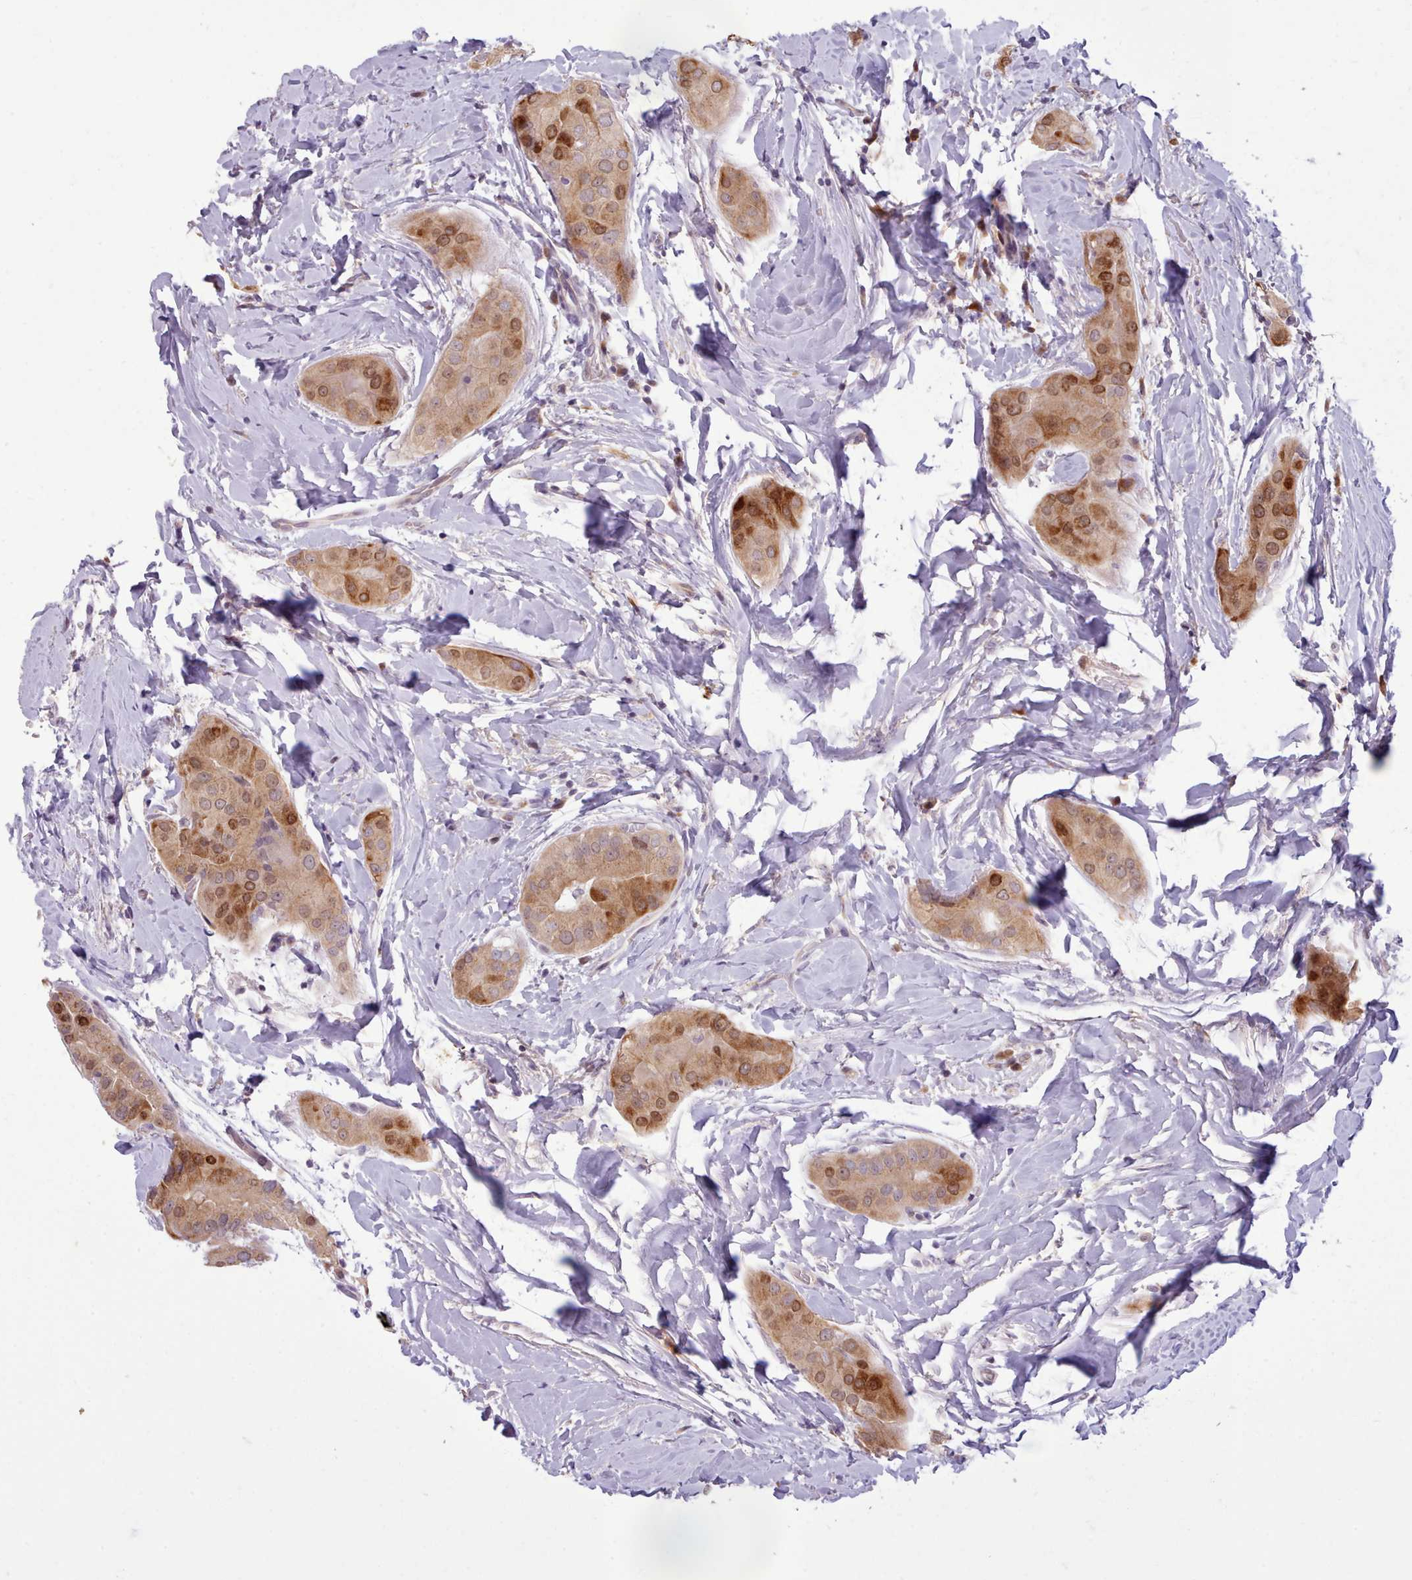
{"staining": {"intensity": "moderate", "quantity": ">75%", "location": "cytoplasmic/membranous,nuclear"}, "tissue": "thyroid cancer", "cell_type": "Tumor cells", "image_type": "cancer", "snomed": [{"axis": "morphology", "description": "Papillary adenocarcinoma, NOS"}, {"axis": "topography", "description": "Thyroid gland"}], "caption": "Thyroid cancer (papillary adenocarcinoma) stained with DAB (3,3'-diaminobenzidine) immunohistochemistry demonstrates medium levels of moderate cytoplasmic/membranous and nuclear positivity in approximately >75% of tumor cells.", "gene": "NMRK1", "patient": {"sex": "male", "age": 33}}